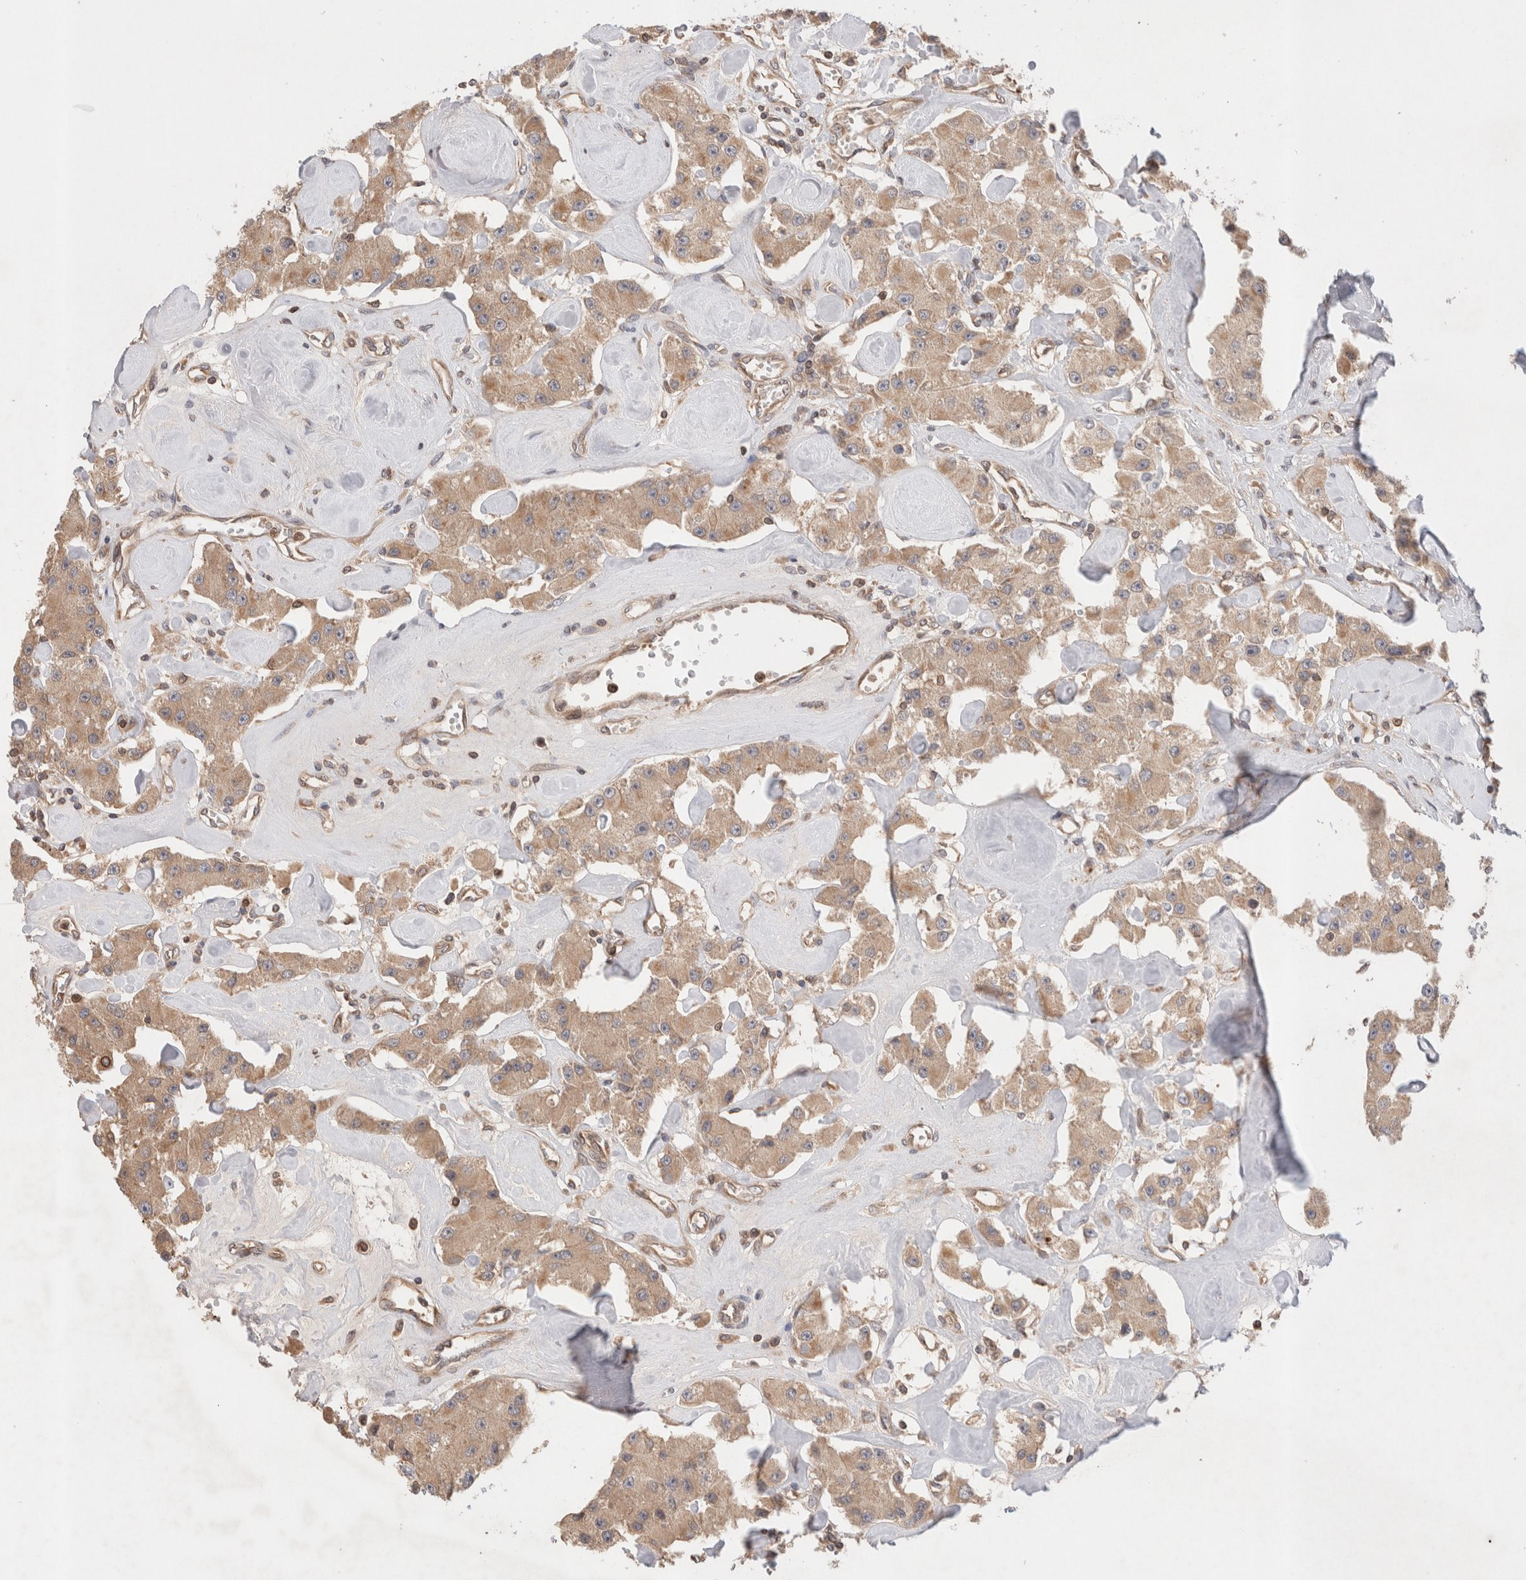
{"staining": {"intensity": "moderate", "quantity": ">75%", "location": "cytoplasmic/membranous"}, "tissue": "carcinoid", "cell_type": "Tumor cells", "image_type": "cancer", "snomed": [{"axis": "morphology", "description": "Carcinoid, malignant, NOS"}, {"axis": "topography", "description": "Pancreas"}], "caption": "Carcinoid (malignant) stained for a protein demonstrates moderate cytoplasmic/membranous positivity in tumor cells. The staining is performed using DAB (3,3'-diaminobenzidine) brown chromogen to label protein expression. The nuclei are counter-stained blue using hematoxylin.", "gene": "SIKE1", "patient": {"sex": "male", "age": 41}}